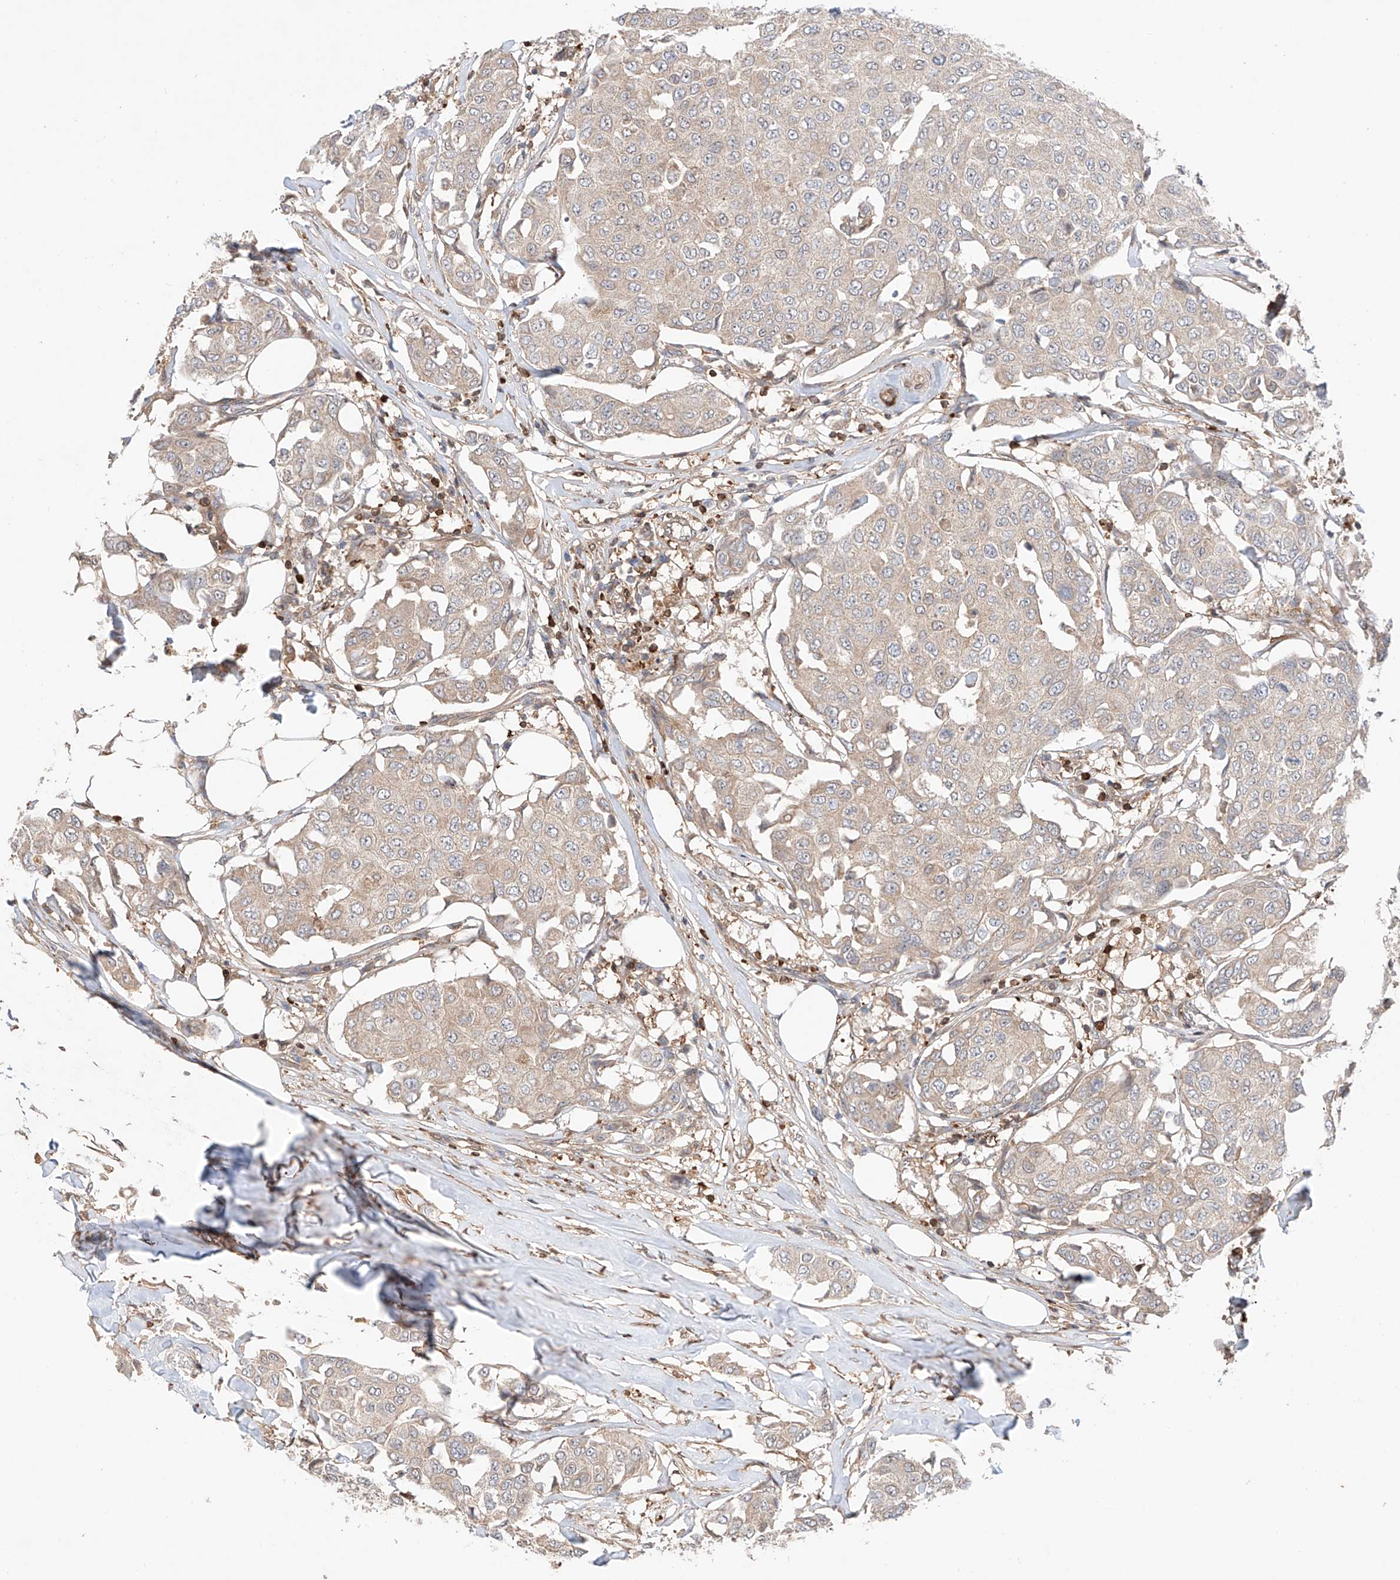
{"staining": {"intensity": "weak", "quantity": ">75%", "location": "cytoplasmic/membranous"}, "tissue": "breast cancer", "cell_type": "Tumor cells", "image_type": "cancer", "snomed": [{"axis": "morphology", "description": "Duct carcinoma"}, {"axis": "topography", "description": "Breast"}], "caption": "Invasive ductal carcinoma (breast) tissue shows weak cytoplasmic/membranous positivity in about >75% of tumor cells, visualized by immunohistochemistry.", "gene": "IGSF22", "patient": {"sex": "female", "age": 80}}